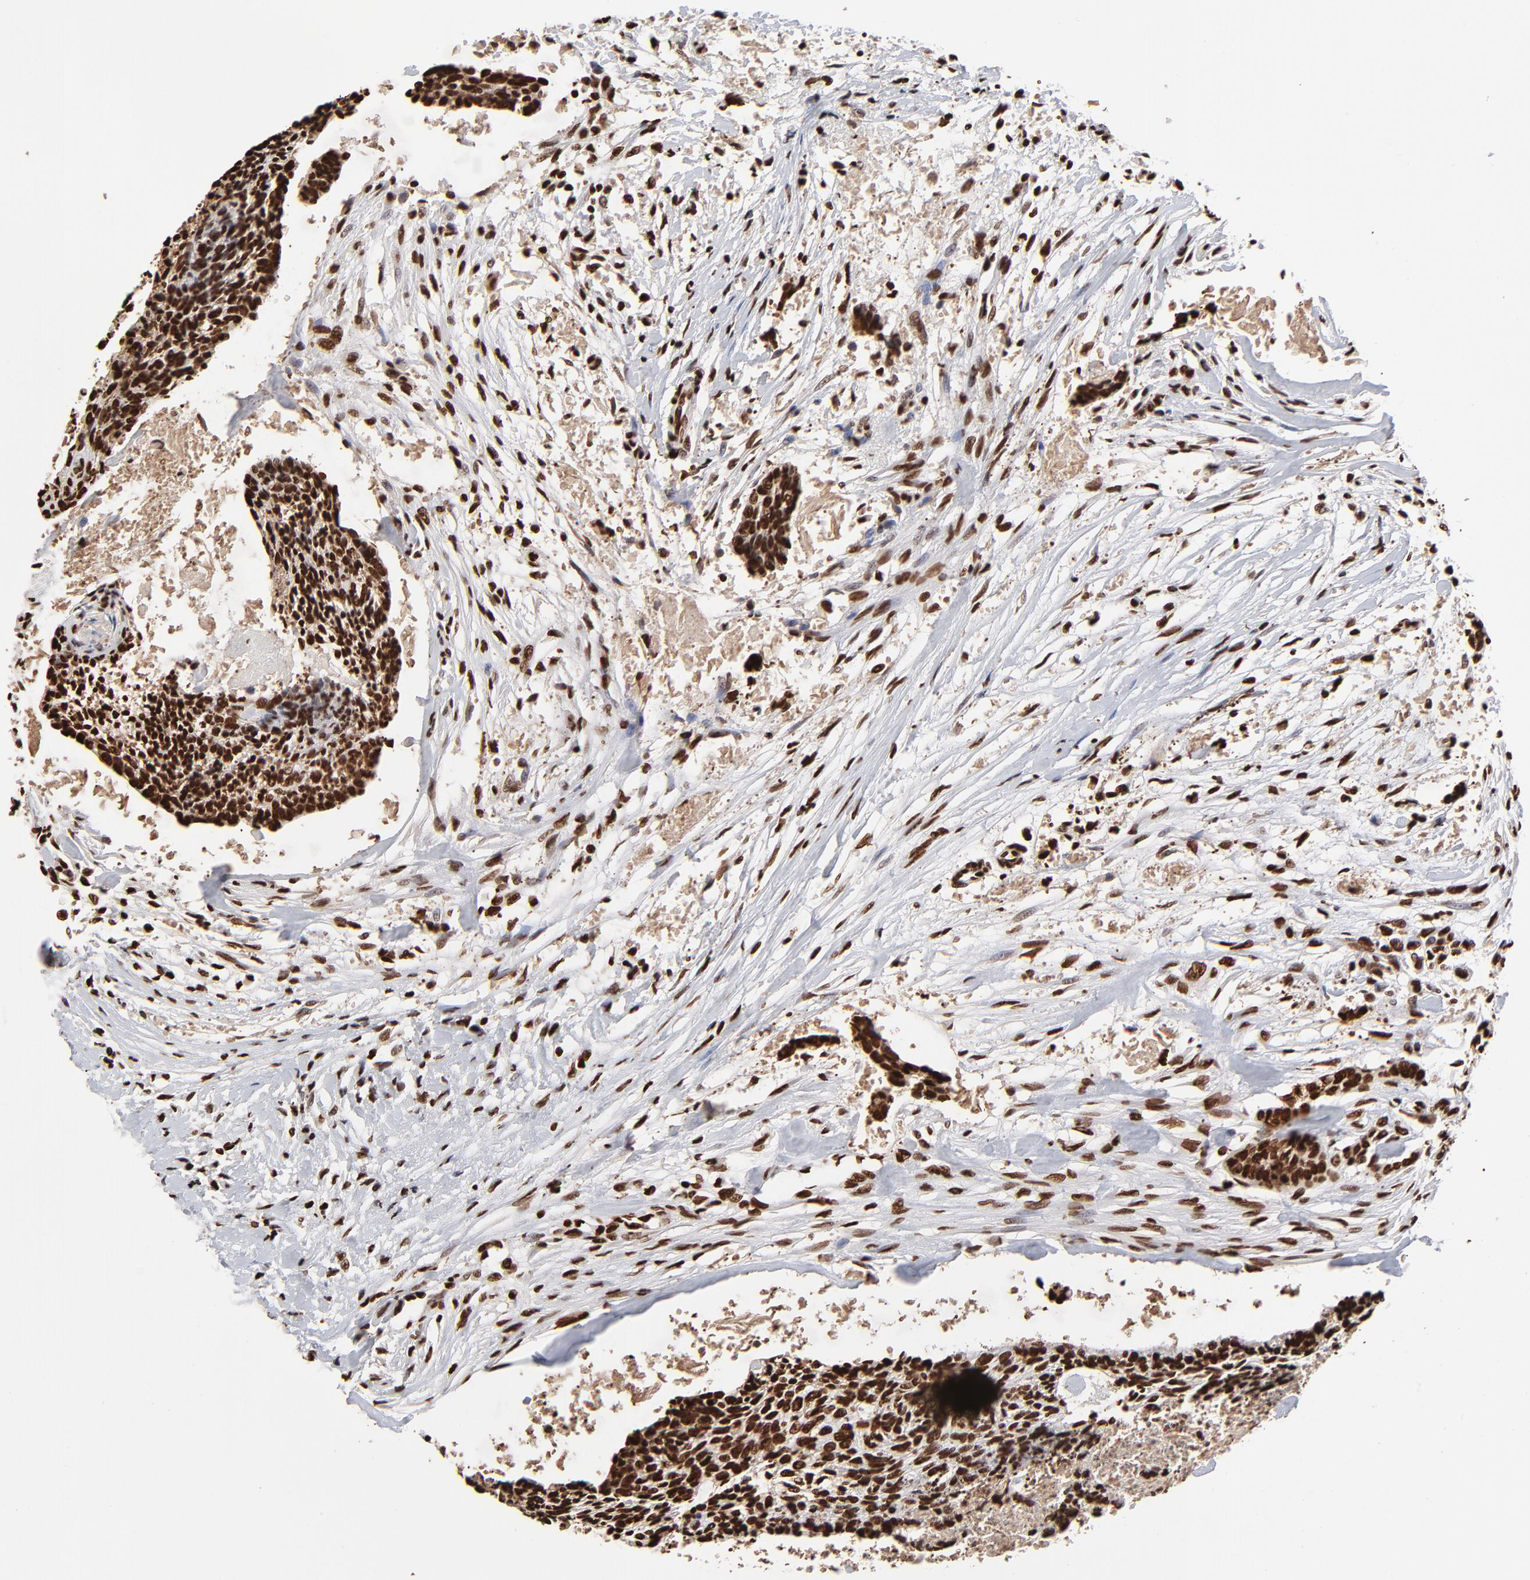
{"staining": {"intensity": "strong", "quantity": ">75%", "location": "nuclear"}, "tissue": "head and neck cancer", "cell_type": "Tumor cells", "image_type": "cancer", "snomed": [{"axis": "morphology", "description": "Squamous cell carcinoma, NOS"}, {"axis": "topography", "description": "Salivary gland"}, {"axis": "topography", "description": "Head-Neck"}], "caption": "Strong nuclear positivity for a protein is present in approximately >75% of tumor cells of head and neck squamous cell carcinoma using IHC.", "gene": "ZNF544", "patient": {"sex": "male", "age": 70}}